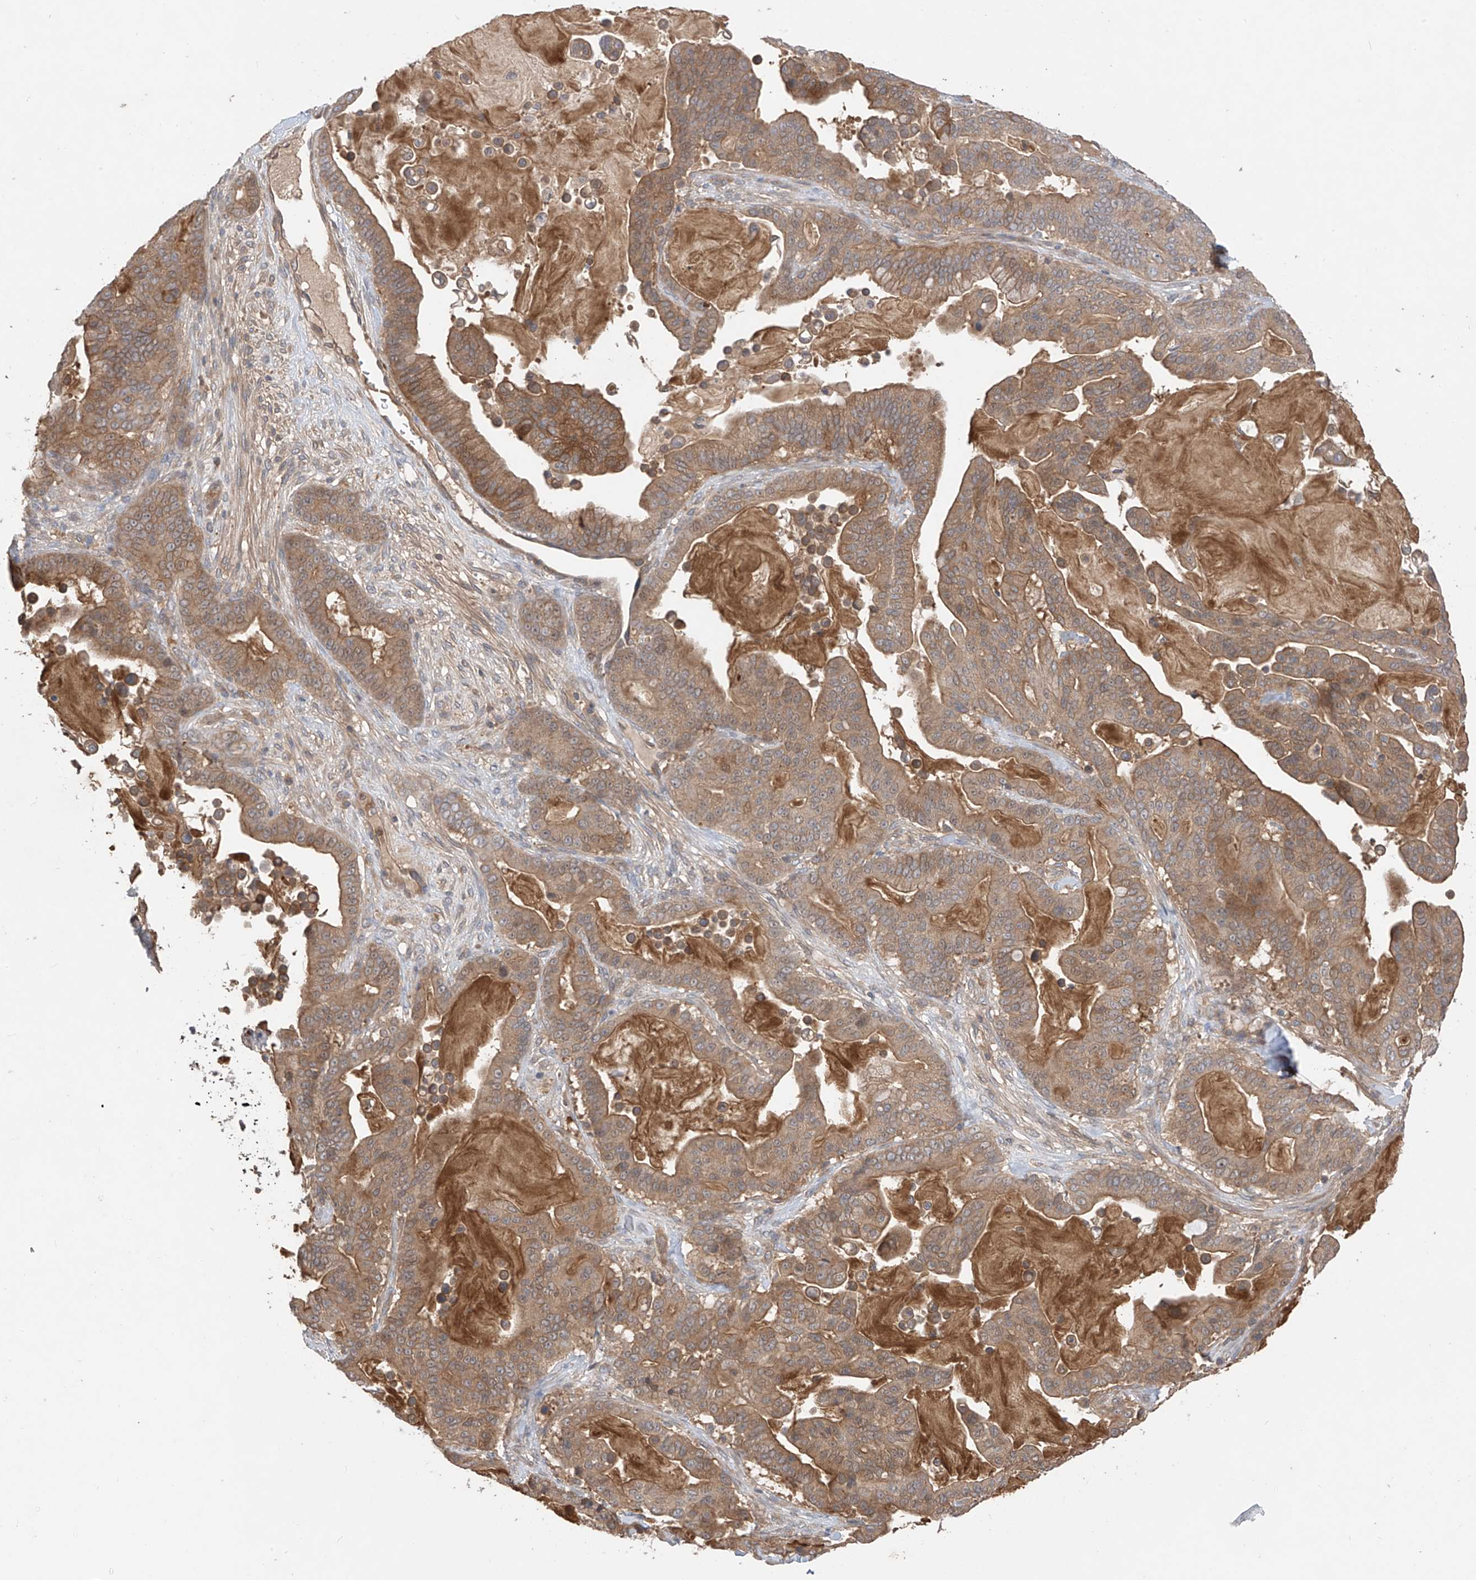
{"staining": {"intensity": "moderate", "quantity": ">75%", "location": "cytoplasmic/membranous"}, "tissue": "pancreatic cancer", "cell_type": "Tumor cells", "image_type": "cancer", "snomed": [{"axis": "morphology", "description": "Adenocarcinoma, NOS"}, {"axis": "topography", "description": "Pancreas"}], "caption": "Adenocarcinoma (pancreatic) stained with DAB IHC displays medium levels of moderate cytoplasmic/membranous positivity in approximately >75% of tumor cells.", "gene": "CACNA2D4", "patient": {"sex": "male", "age": 63}}